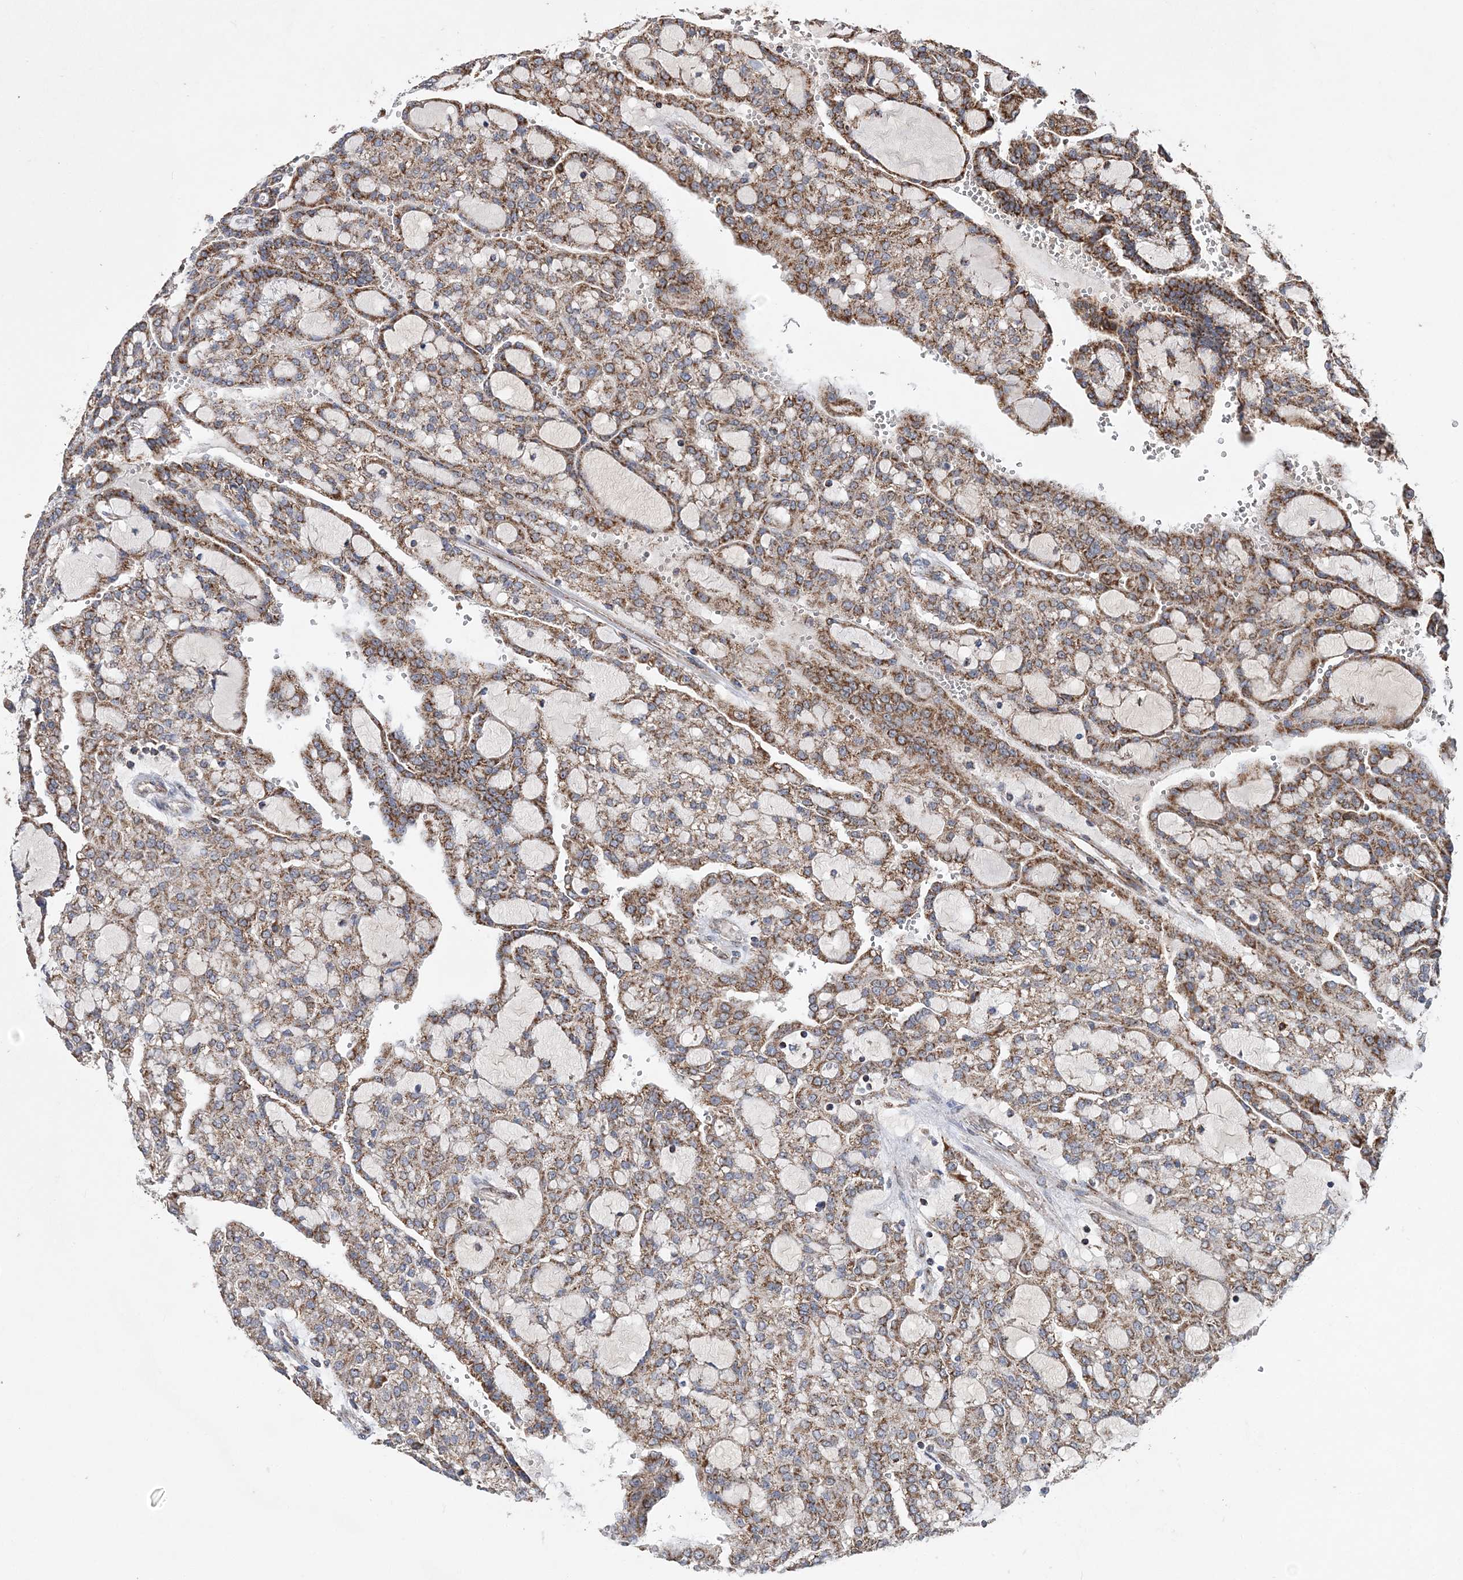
{"staining": {"intensity": "strong", "quantity": ">75%", "location": "cytoplasmic/membranous"}, "tissue": "renal cancer", "cell_type": "Tumor cells", "image_type": "cancer", "snomed": [{"axis": "morphology", "description": "Adenocarcinoma, NOS"}, {"axis": "topography", "description": "Kidney"}], "caption": "Approximately >75% of tumor cells in renal adenocarcinoma exhibit strong cytoplasmic/membranous protein positivity as visualized by brown immunohistochemical staining.", "gene": "POC5", "patient": {"sex": "male", "age": 63}}